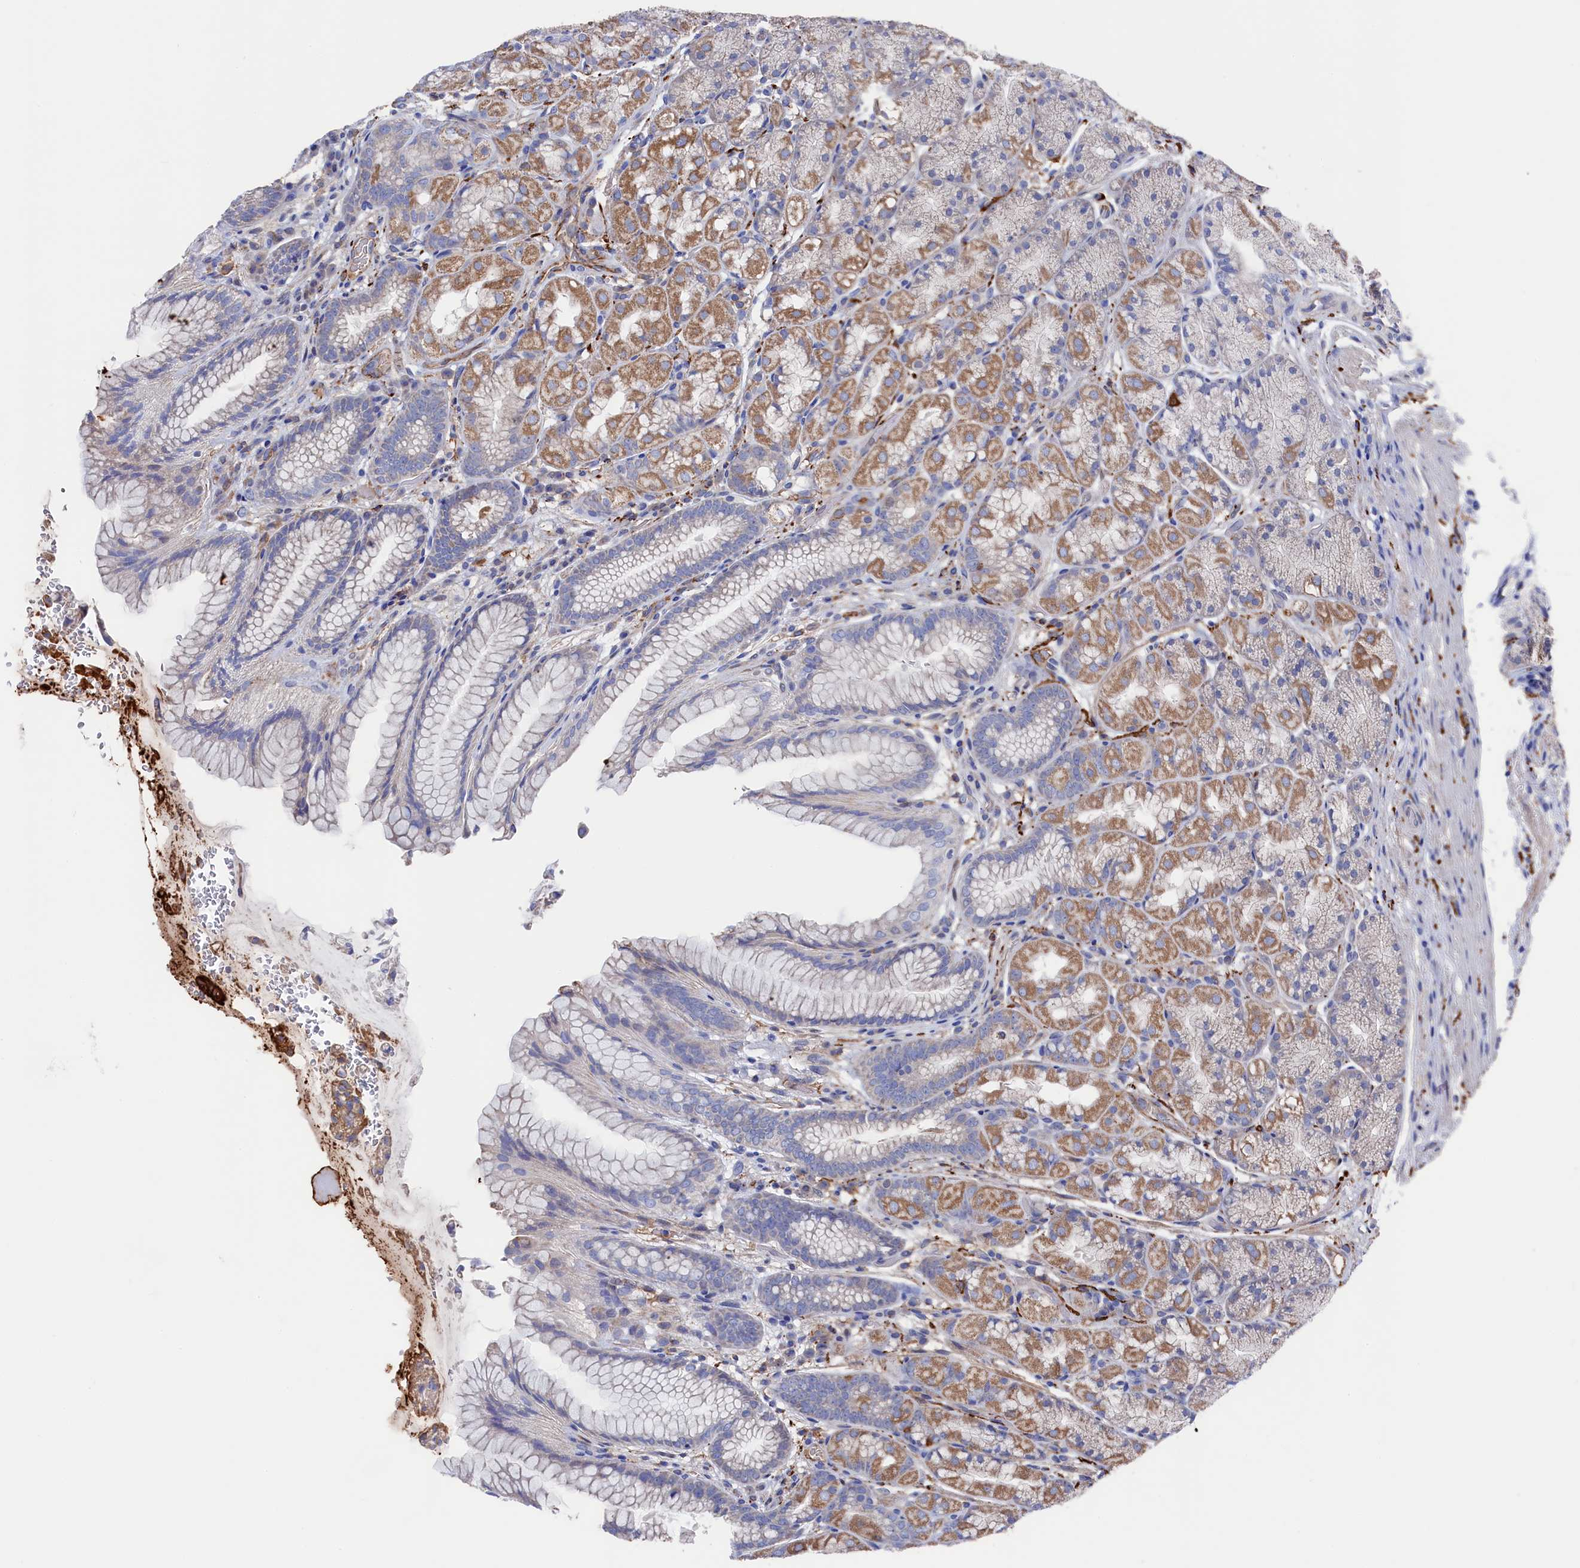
{"staining": {"intensity": "moderate", "quantity": "25%-75%", "location": "cytoplasmic/membranous"}, "tissue": "stomach", "cell_type": "Glandular cells", "image_type": "normal", "snomed": [{"axis": "morphology", "description": "Normal tissue, NOS"}, {"axis": "topography", "description": "Stomach"}], "caption": "A brown stain labels moderate cytoplasmic/membranous expression of a protein in glandular cells of unremarkable human stomach.", "gene": "C12orf73", "patient": {"sex": "male", "age": 63}}